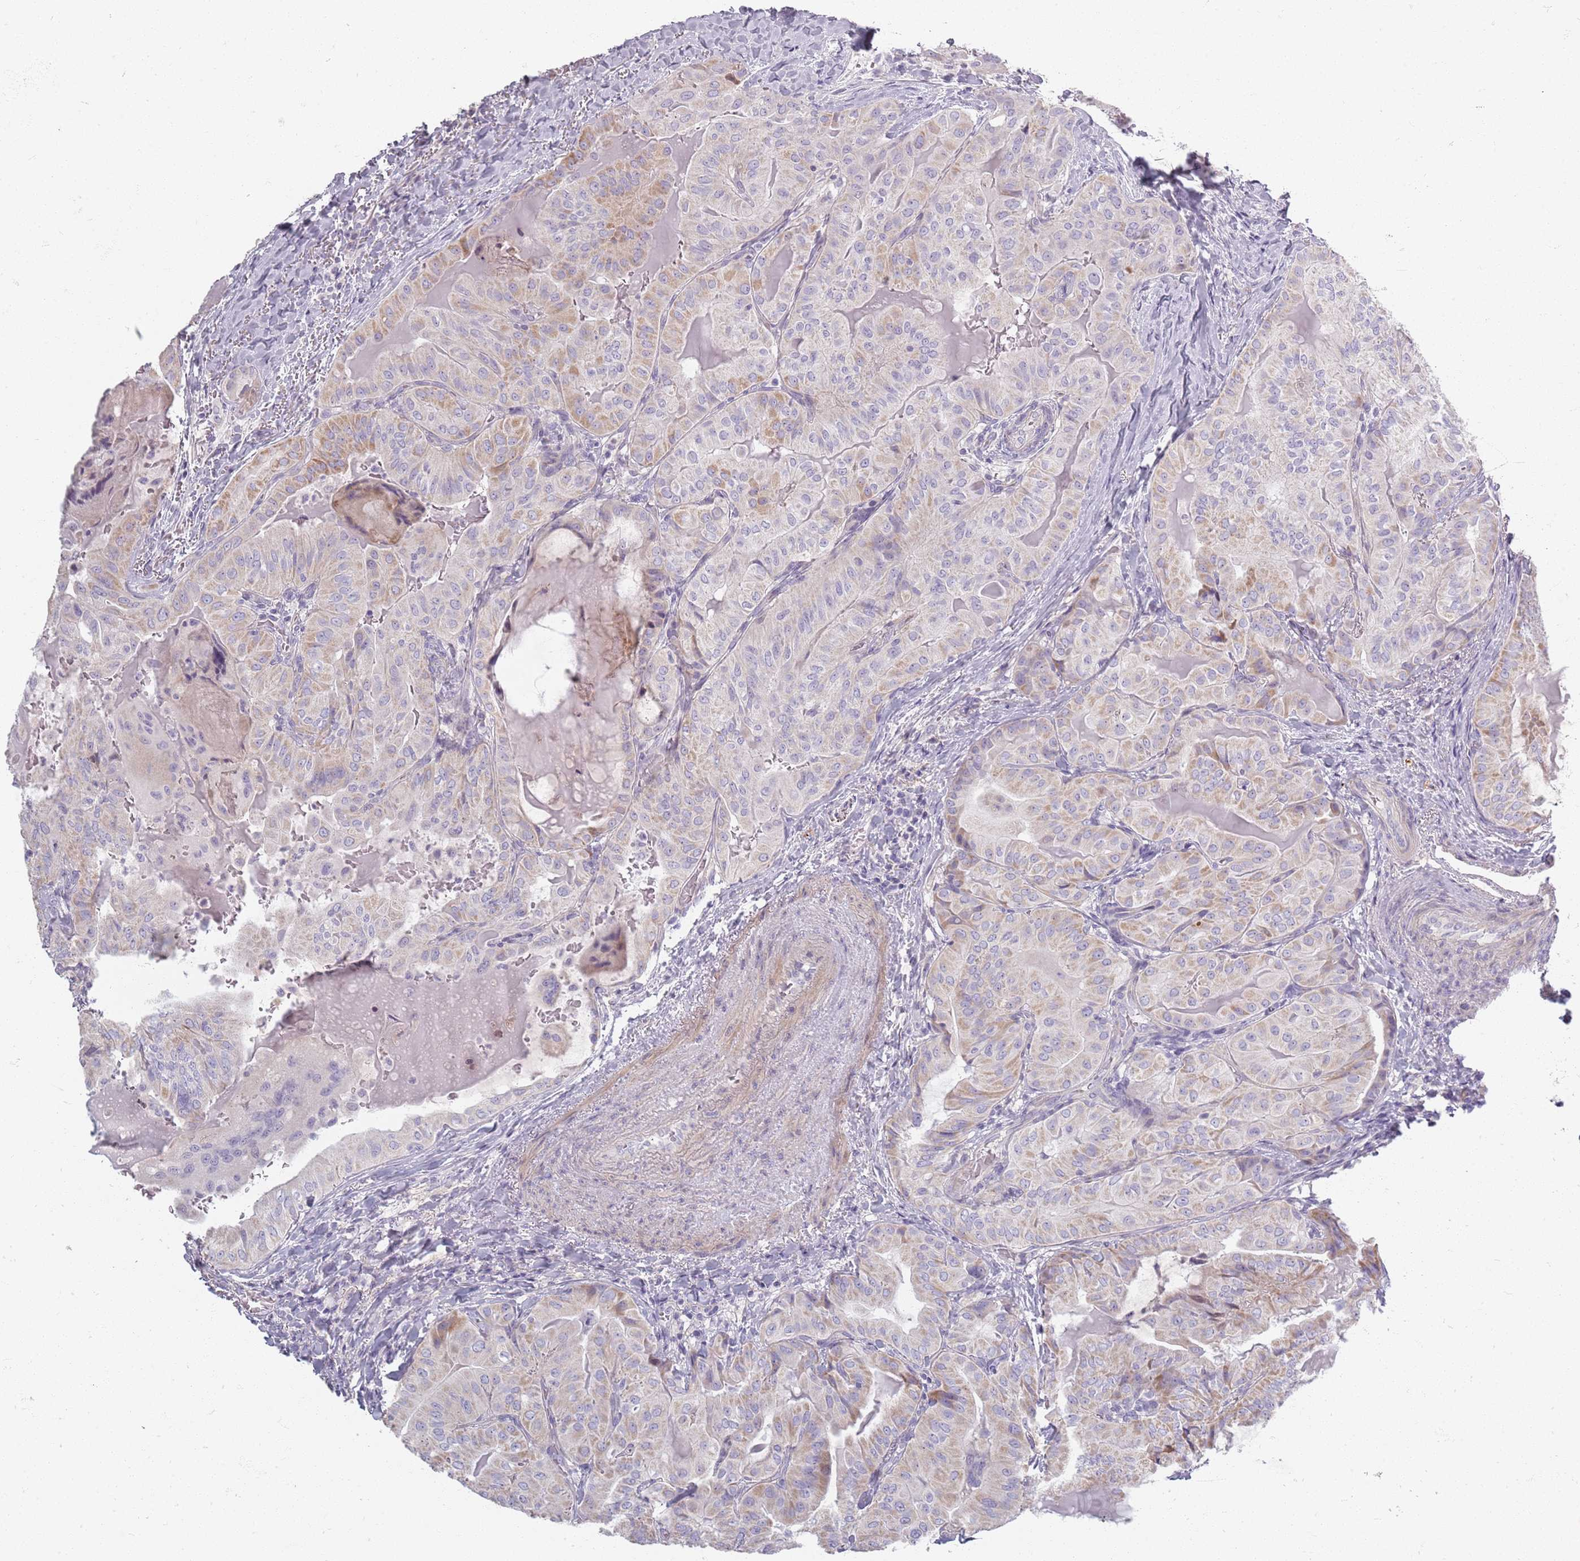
{"staining": {"intensity": "weak", "quantity": "<25%", "location": "cytoplasmic/membranous"}, "tissue": "thyroid cancer", "cell_type": "Tumor cells", "image_type": "cancer", "snomed": [{"axis": "morphology", "description": "Papillary adenocarcinoma, NOS"}, {"axis": "topography", "description": "Thyroid gland"}], "caption": "Immunohistochemistry (IHC) micrograph of neoplastic tissue: human thyroid papillary adenocarcinoma stained with DAB displays no significant protein expression in tumor cells.", "gene": "SYNGR3", "patient": {"sex": "female", "age": 68}}